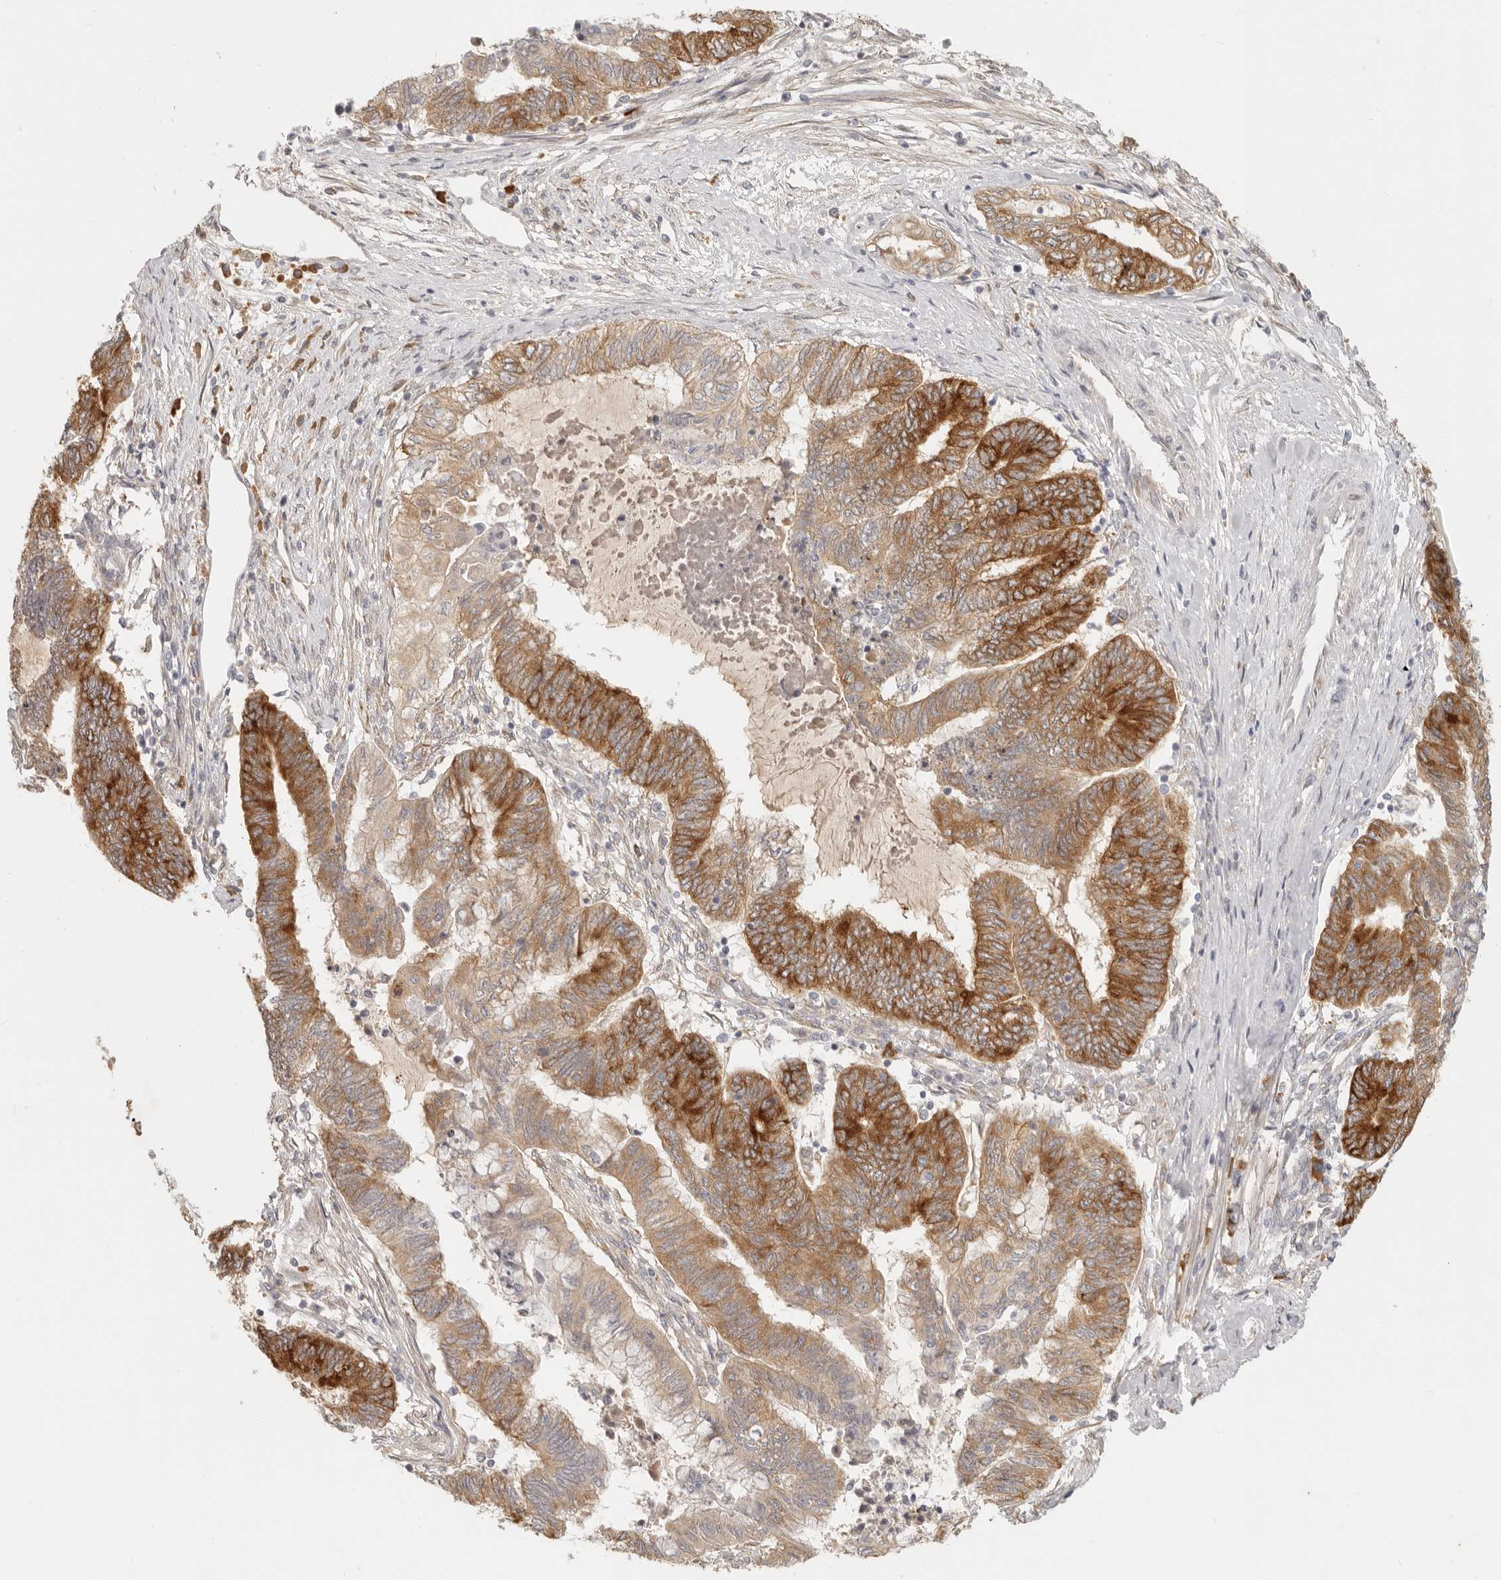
{"staining": {"intensity": "strong", "quantity": ">75%", "location": "cytoplasmic/membranous"}, "tissue": "endometrial cancer", "cell_type": "Tumor cells", "image_type": "cancer", "snomed": [{"axis": "morphology", "description": "Adenocarcinoma, NOS"}, {"axis": "topography", "description": "Uterus"}, {"axis": "topography", "description": "Endometrium"}], "caption": "Endometrial adenocarcinoma stained for a protein demonstrates strong cytoplasmic/membranous positivity in tumor cells.", "gene": "PABPC4", "patient": {"sex": "female", "age": 70}}